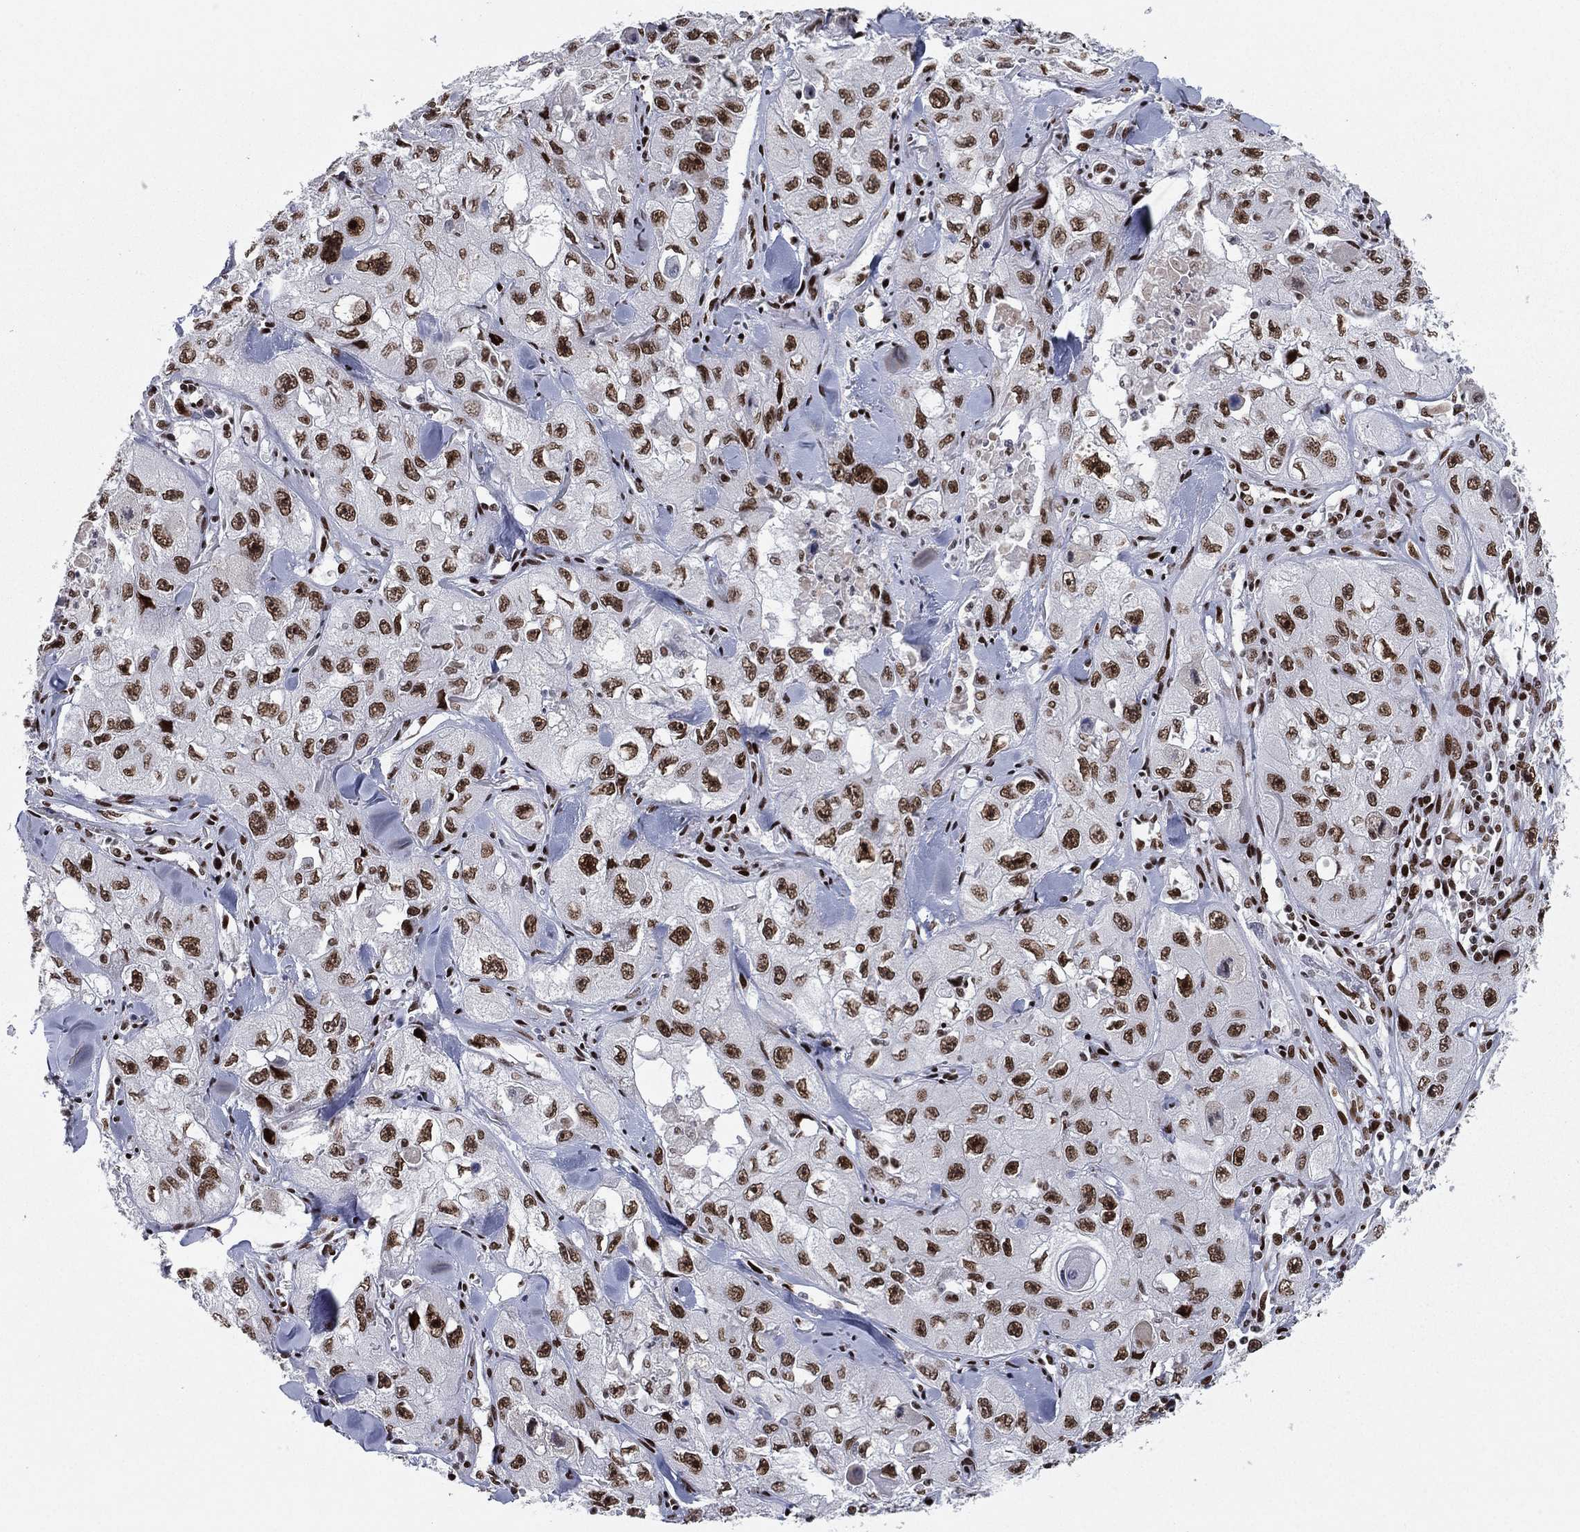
{"staining": {"intensity": "strong", "quantity": ">75%", "location": "nuclear"}, "tissue": "skin cancer", "cell_type": "Tumor cells", "image_type": "cancer", "snomed": [{"axis": "morphology", "description": "Squamous cell carcinoma, NOS"}, {"axis": "topography", "description": "Skin"}, {"axis": "topography", "description": "Subcutis"}], "caption": "A micrograph showing strong nuclear positivity in approximately >75% of tumor cells in skin cancer, as visualized by brown immunohistochemical staining.", "gene": "RTF1", "patient": {"sex": "male", "age": 73}}